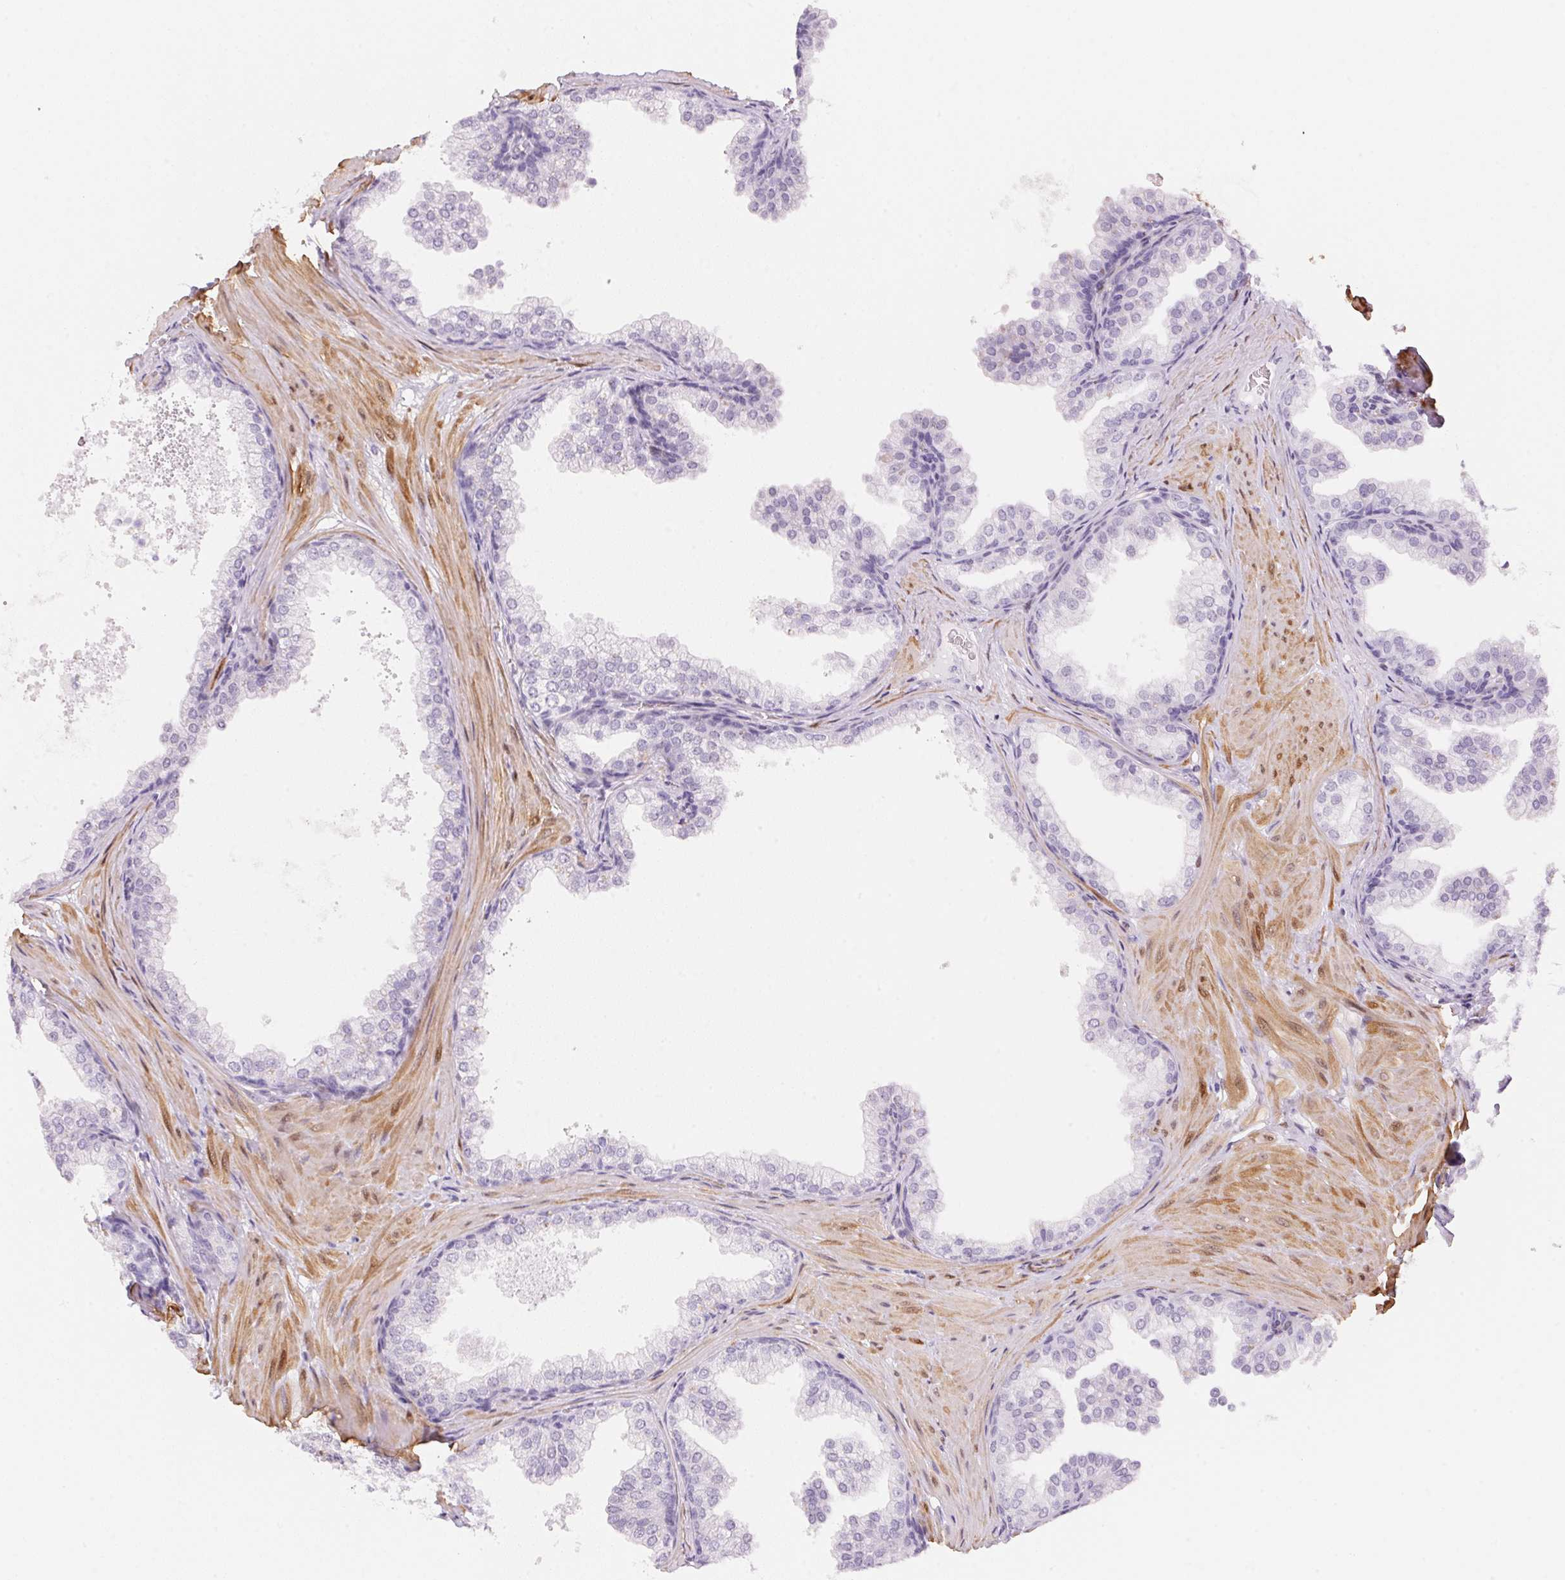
{"staining": {"intensity": "negative", "quantity": "none", "location": "none"}, "tissue": "prostate", "cell_type": "Glandular cells", "image_type": "normal", "snomed": [{"axis": "morphology", "description": "Normal tissue, NOS"}, {"axis": "topography", "description": "Prostate"}], "caption": "IHC photomicrograph of benign prostate: human prostate stained with DAB (3,3'-diaminobenzidine) reveals no significant protein positivity in glandular cells.", "gene": "SMTN", "patient": {"sex": "male", "age": 37}}